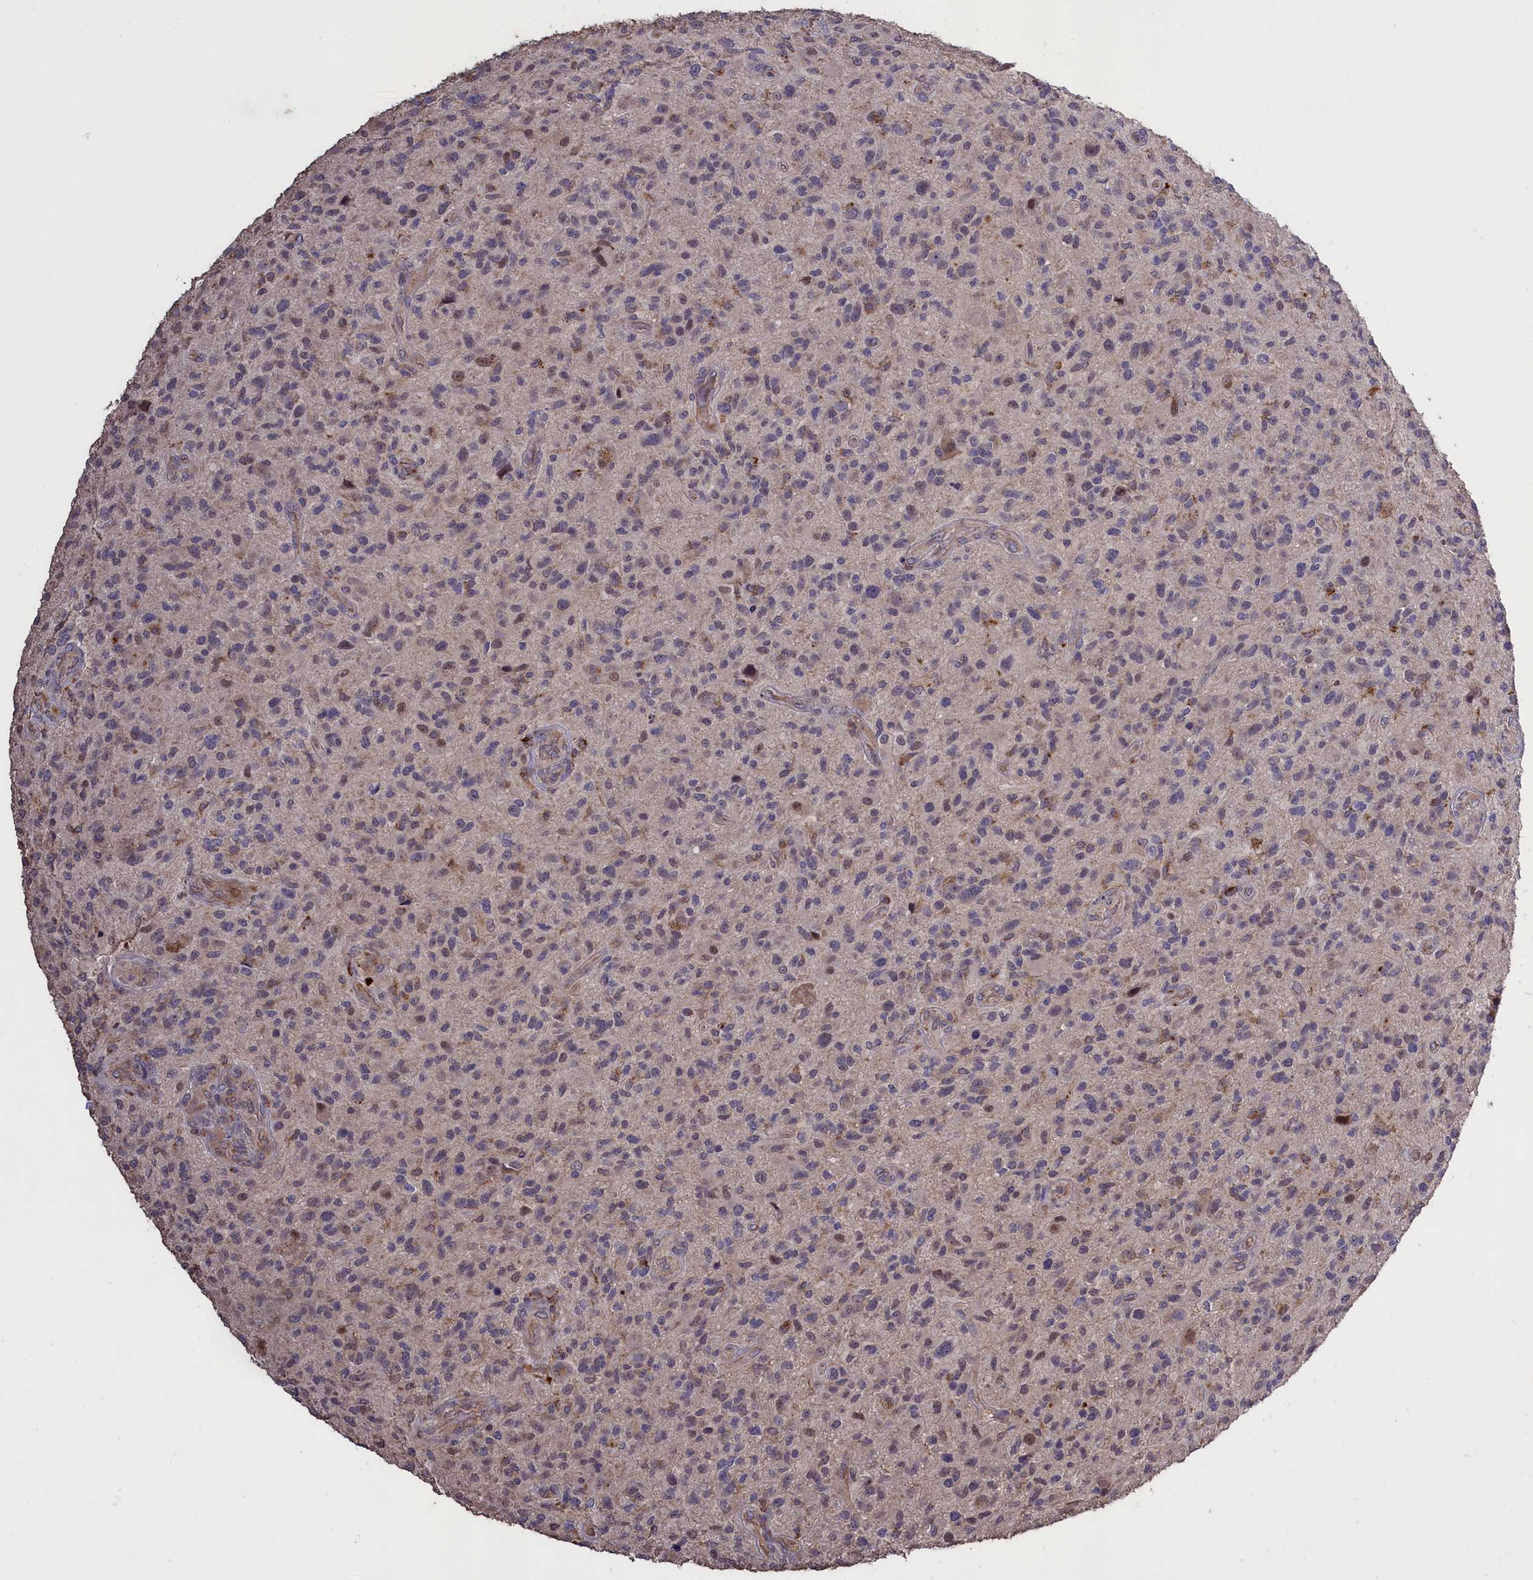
{"staining": {"intensity": "negative", "quantity": "none", "location": "none"}, "tissue": "glioma", "cell_type": "Tumor cells", "image_type": "cancer", "snomed": [{"axis": "morphology", "description": "Glioma, malignant, High grade"}, {"axis": "topography", "description": "Brain"}], "caption": "Tumor cells are negative for brown protein staining in glioma.", "gene": "CLRN2", "patient": {"sex": "male", "age": 47}}